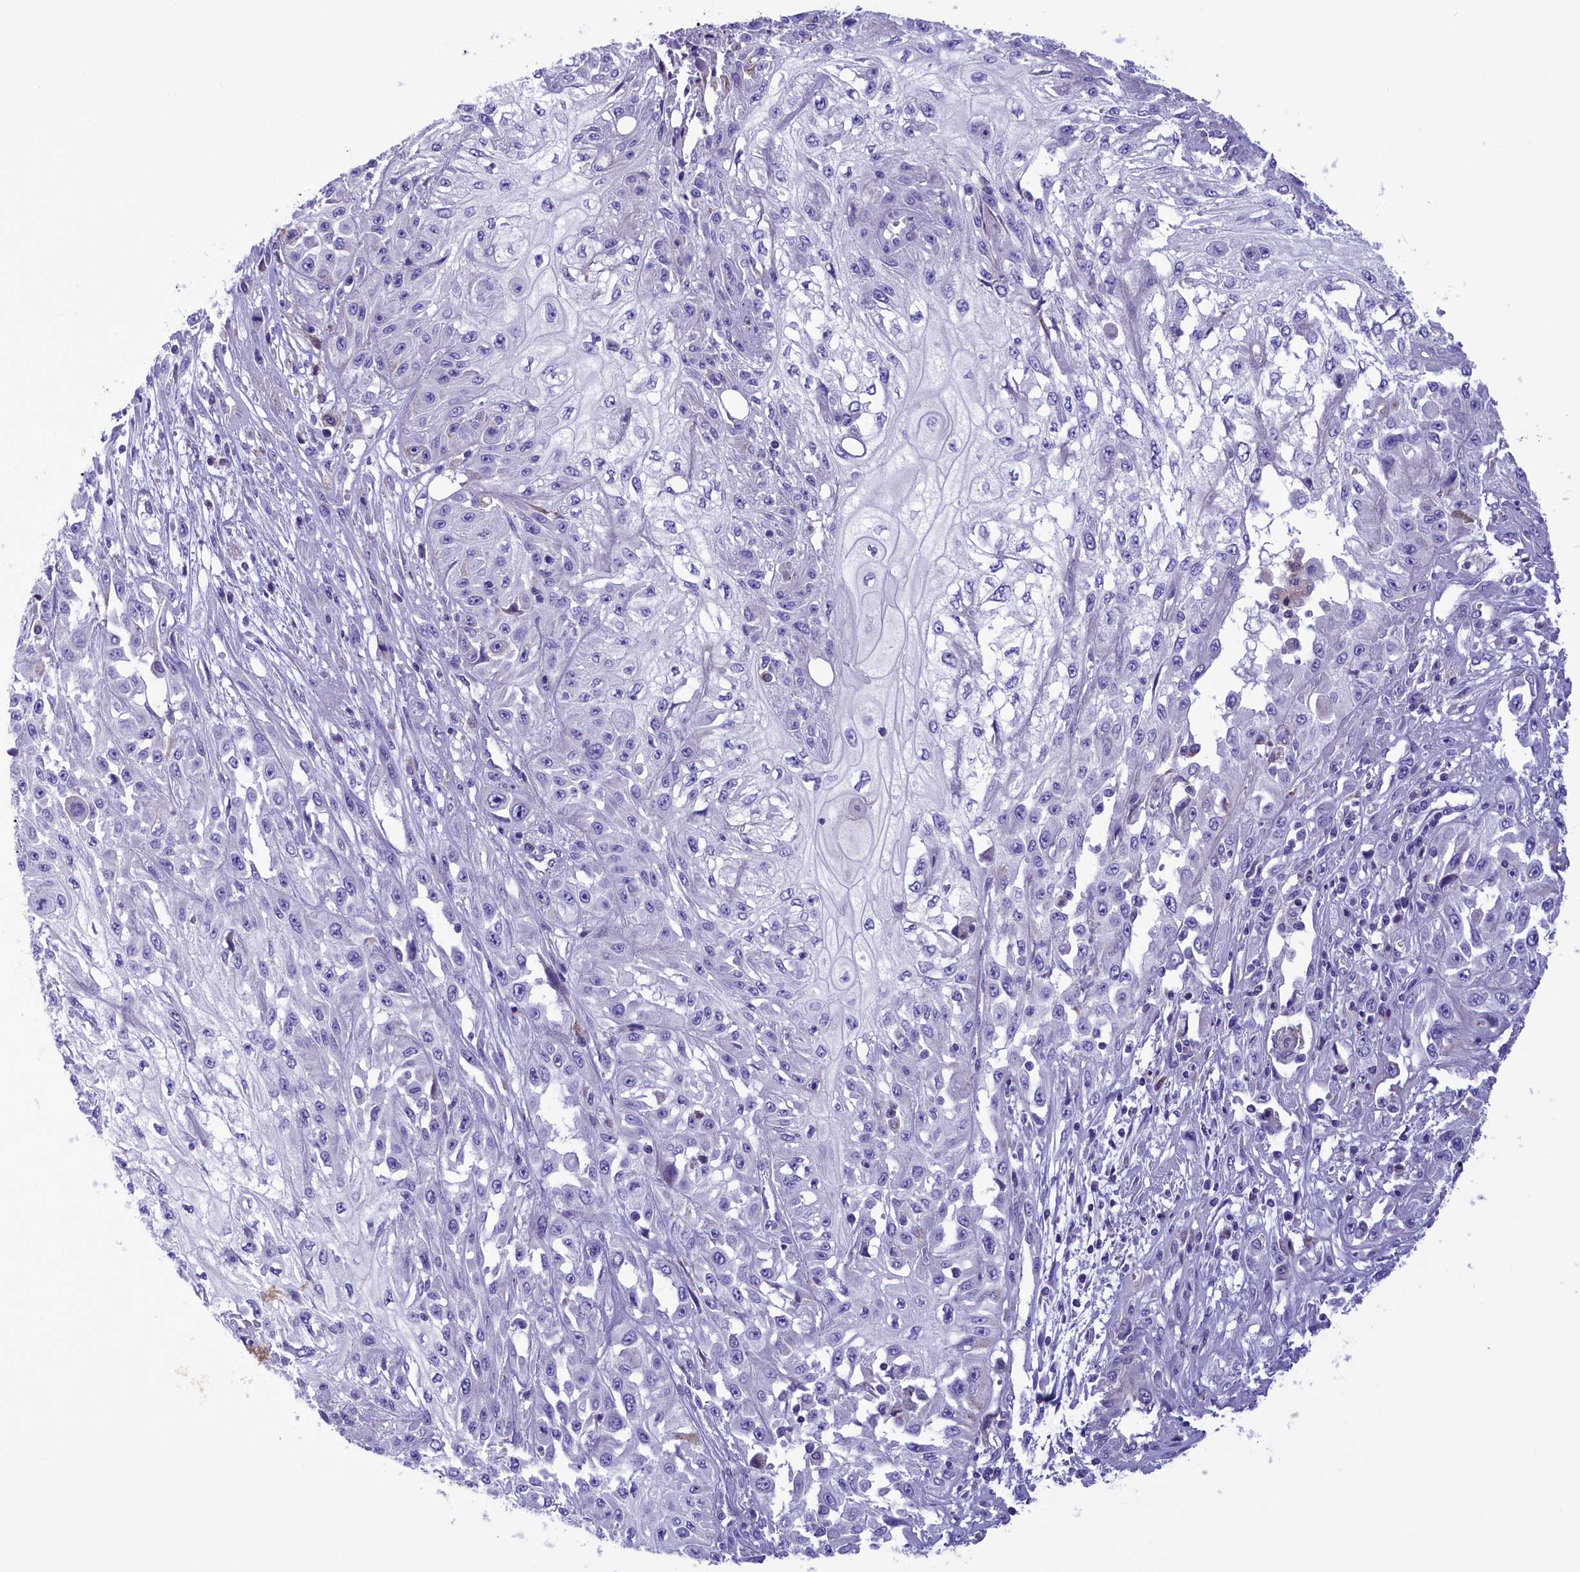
{"staining": {"intensity": "negative", "quantity": "none", "location": "none"}, "tissue": "skin cancer", "cell_type": "Tumor cells", "image_type": "cancer", "snomed": [{"axis": "morphology", "description": "Squamous cell carcinoma, NOS"}, {"axis": "morphology", "description": "Squamous cell carcinoma, metastatic, NOS"}, {"axis": "topography", "description": "Skin"}, {"axis": "topography", "description": "Lymph node"}], "caption": "DAB (3,3'-diaminobenzidine) immunohistochemical staining of skin cancer (metastatic squamous cell carcinoma) reveals no significant expression in tumor cells. Nuclei are stained in blue.", "gene": "CORO7-PAM16", "patient": {"sex": "male", "age": 75}}